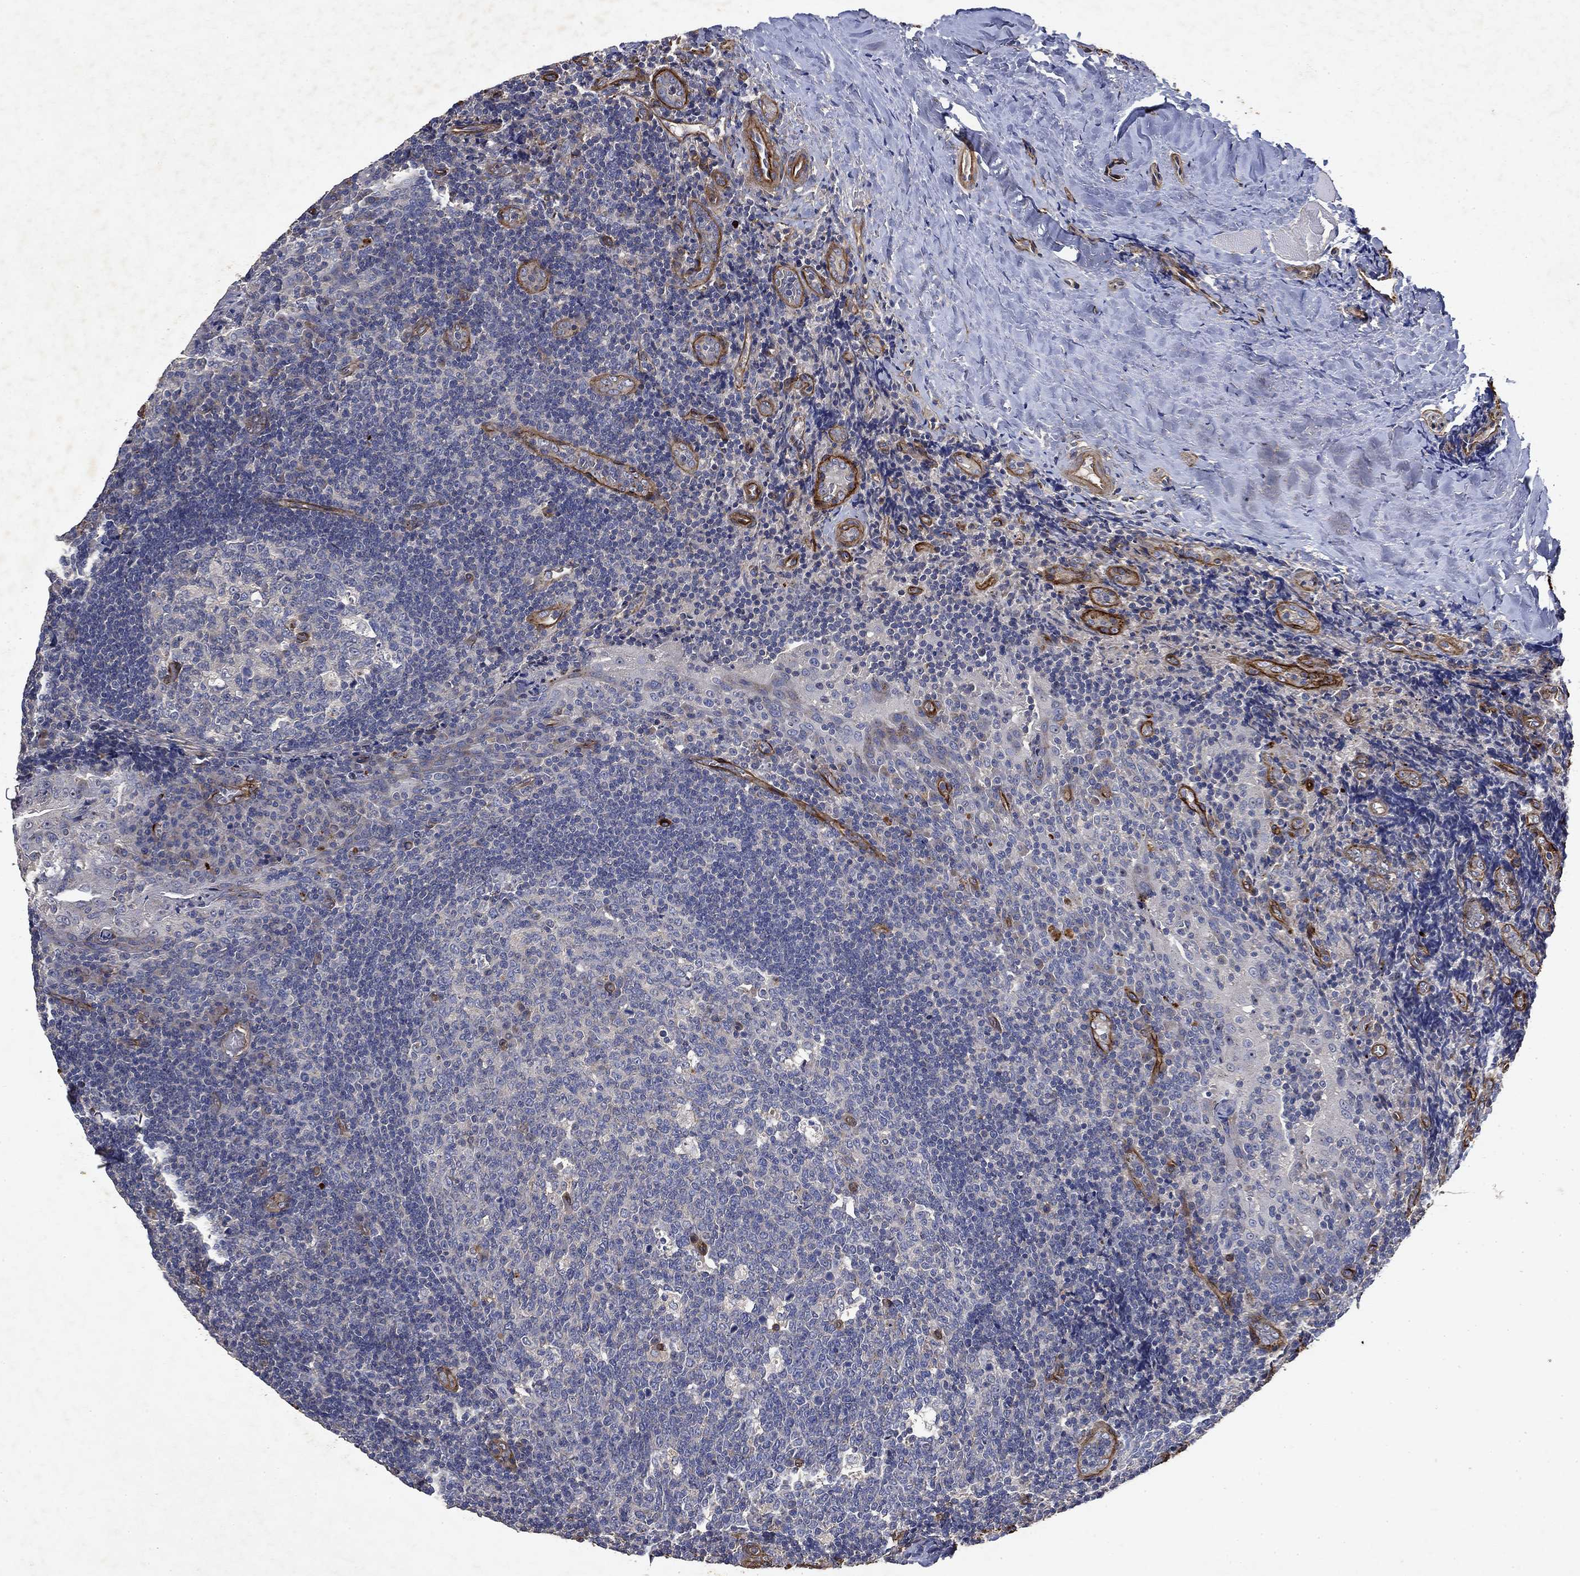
{"staining": {"intensity": "negative", "quantity": "none", "location": "none"}, "tissue": "tonsil", "cell_type": "Germinal center cells", "image_type": "normal", "snomed": [{"axis": "morphology", "description": "Normal tissue, NOS"}, {"axis": "topography", "description": "Tonsil"}], "caption": "Immunohistochemistry (IHC) of benign tonsil reveals no positivity in germinal center cells.", "gene": "COL4A2", "patient": {"sex": "male", "age": 17}}